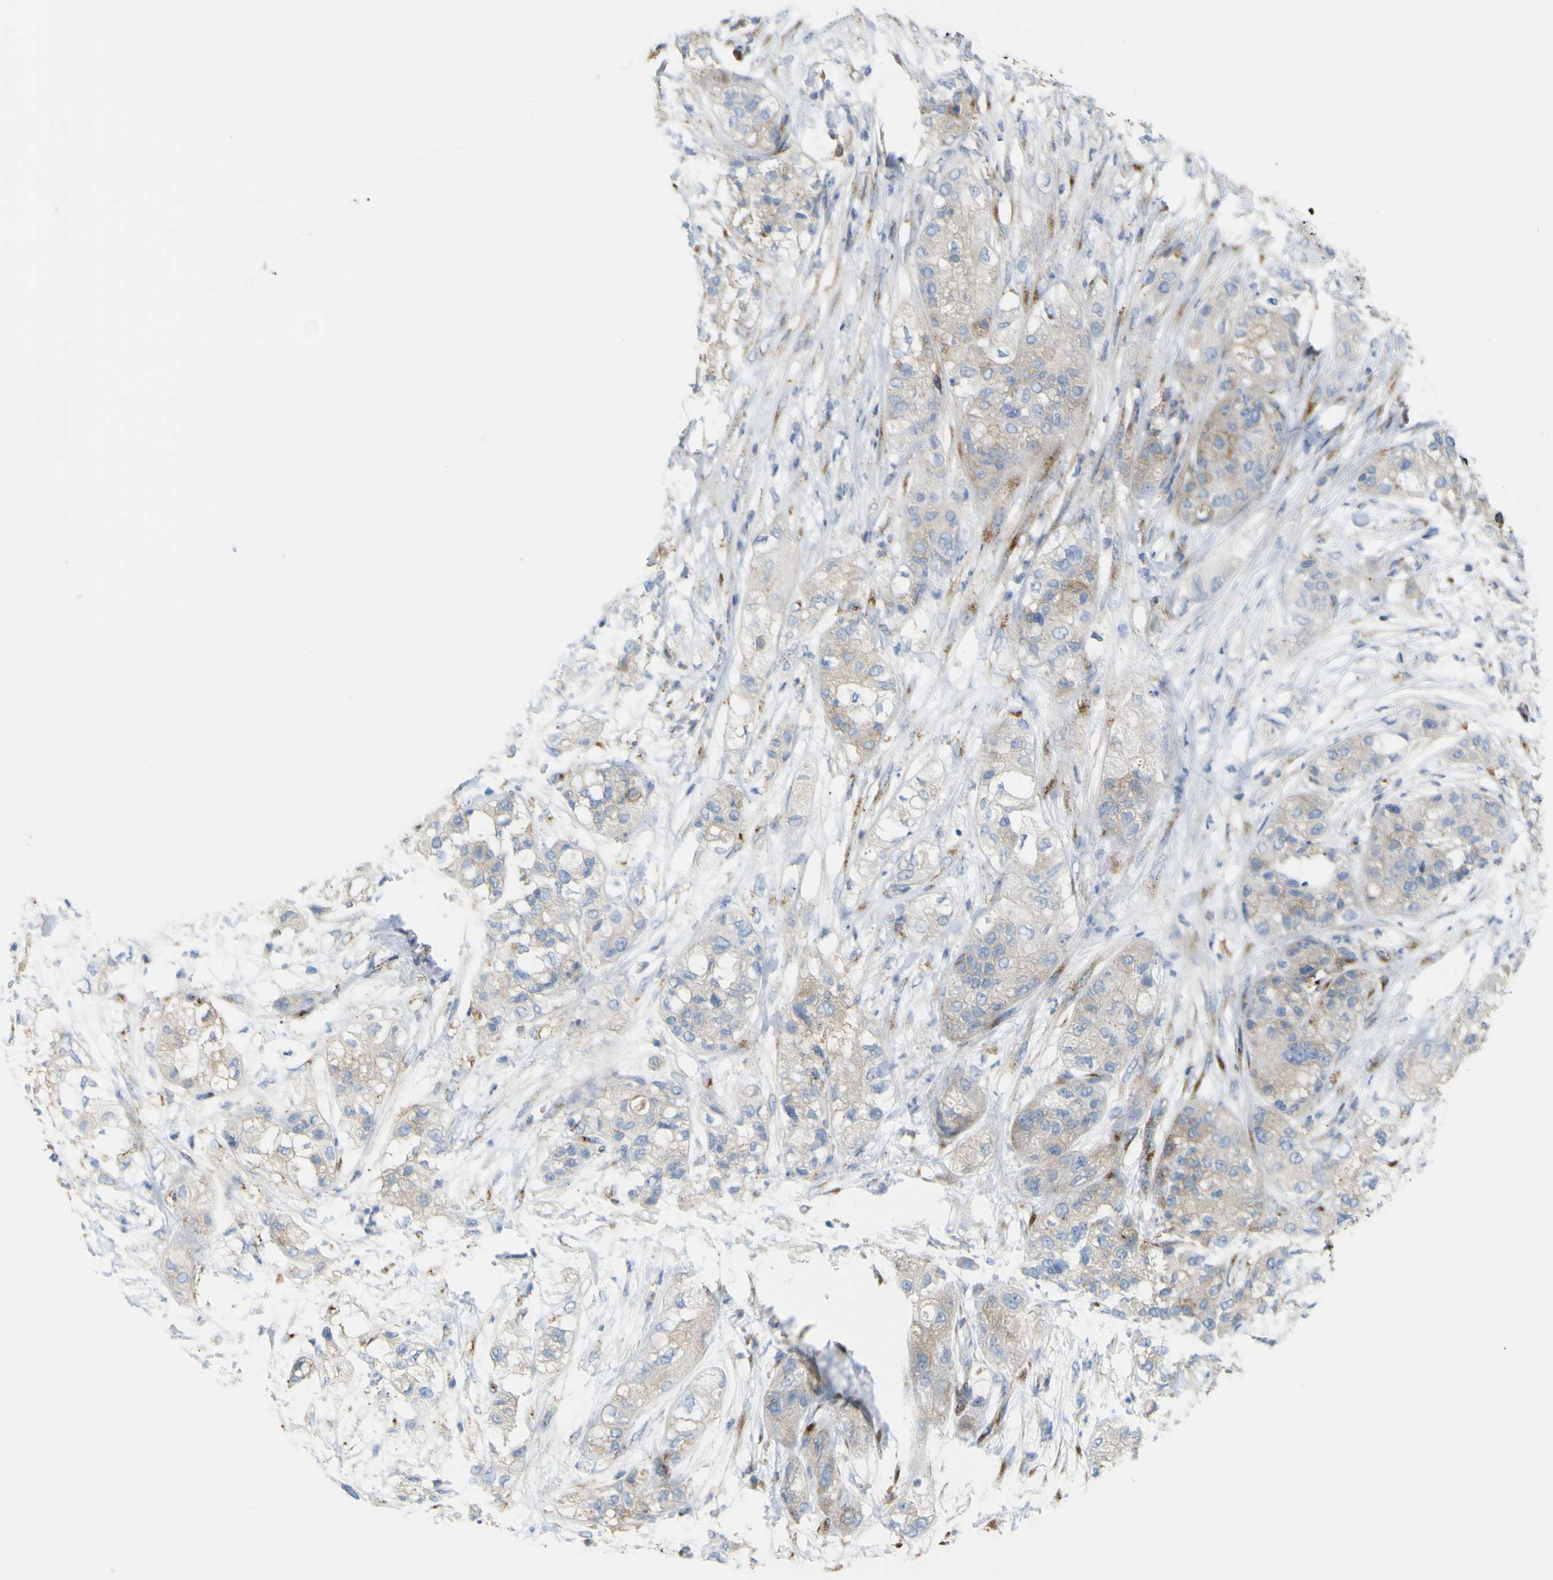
{"staining": {"intensity": "negative", "quantity": "none", "location": "none"}, "tissue": "pancreatic cancer", "cell_type": "Tumor cells", "image_type": "cancer", "snomed": [{"axis": "morphology", "description": "Adenocarcinoma, NOS"}, {"axis": "topography", "description": "Pancreas"}], "caption": "This is an IHC photomicrograph of human pancreatic adenocarcinoma. There is no positivity in tumor cells.", "gene": "IGF2R", "patient": {"sex": "female", "age": 78}}